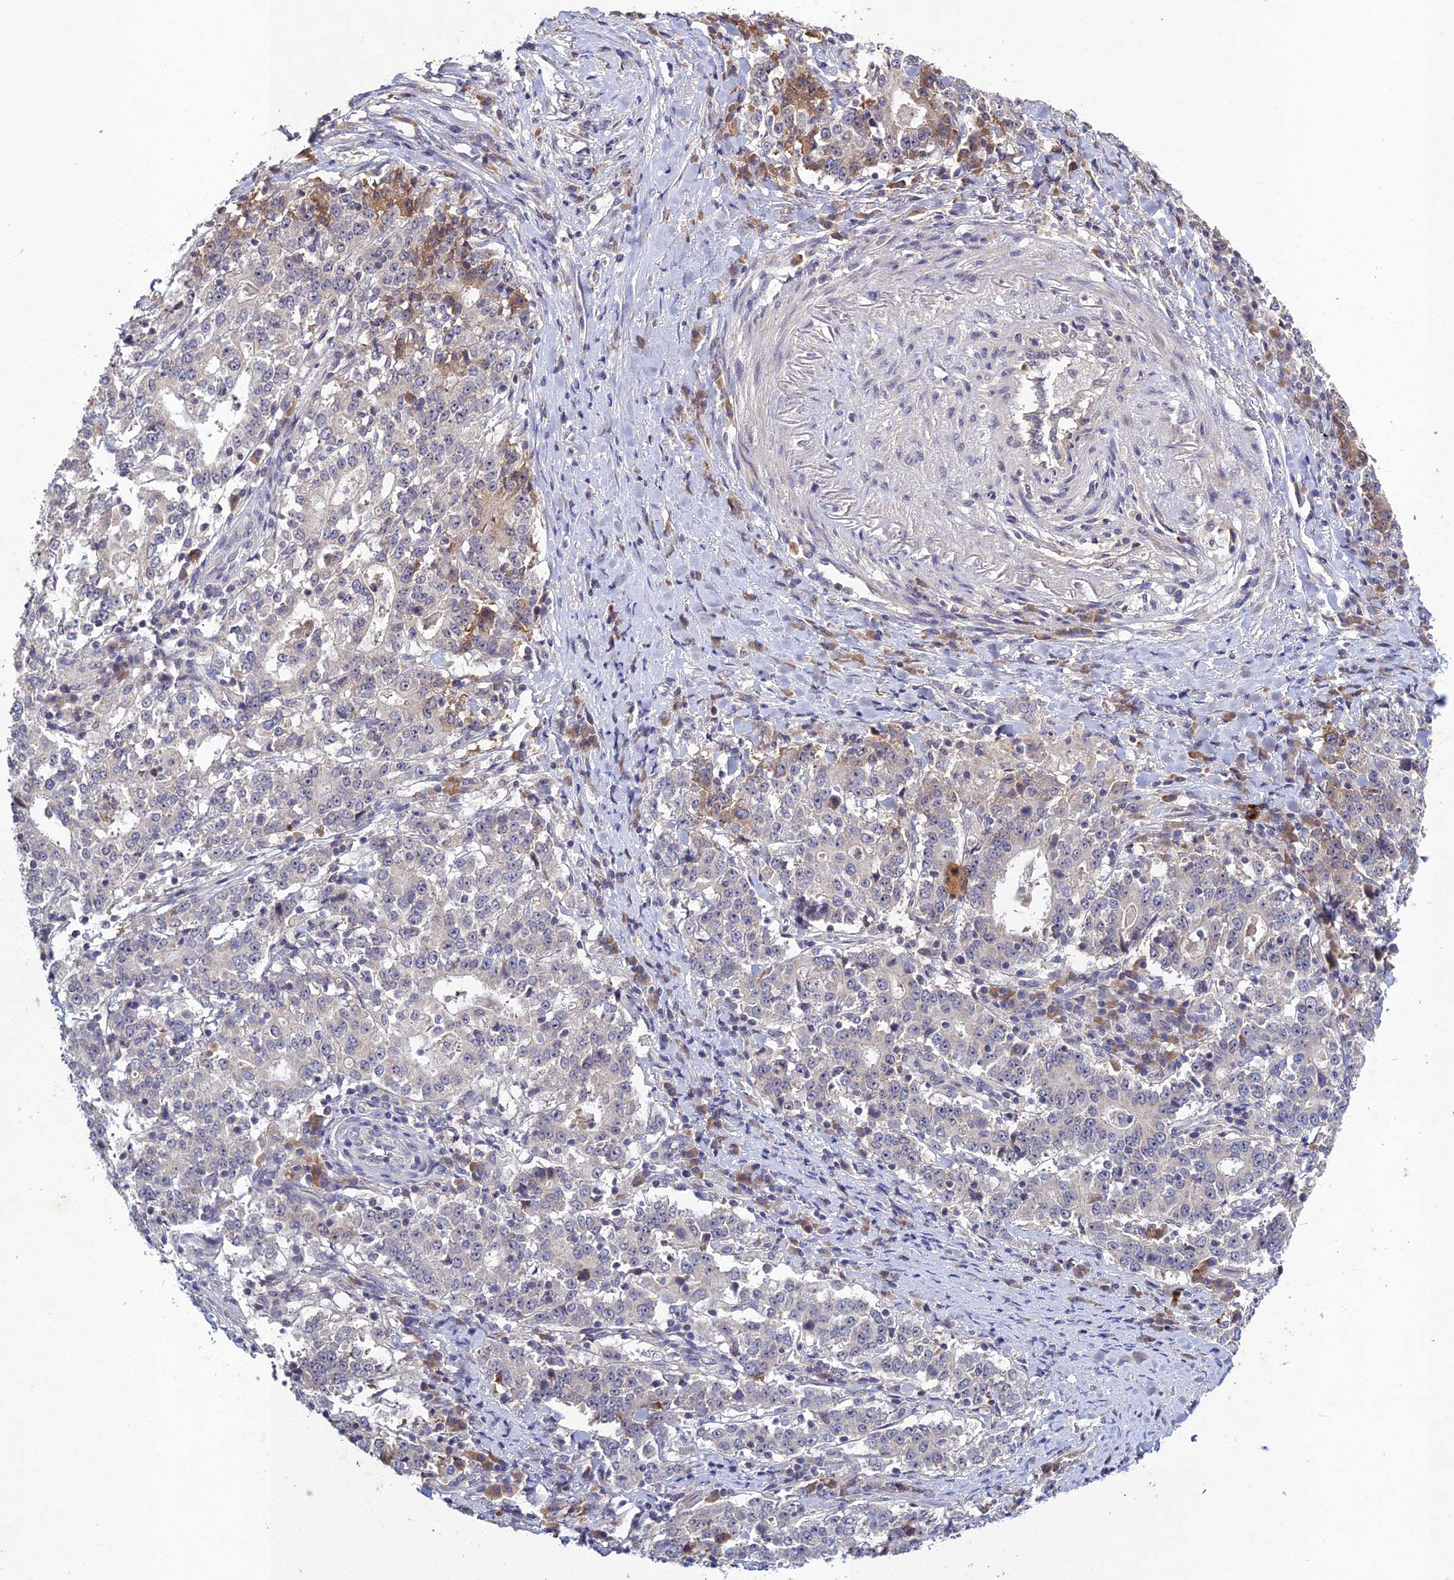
{"staining": {"intensity": "negative", "quantity": "none", "location": "none"}, "tissue": "stomach cancer", "cell_type": "Tumor cells", "image_type": "cancer", "snomed": [{"axis": "morphology", "description": "Adenocarcinoma, NOS"}, {"axis": "topography", "description": "Stomach"}], "caption": "Tumor cells are negative for brown protein staining in stomach cancer.", "gene": "CHST5", "patient": {"sex": "male", "age": 59}}